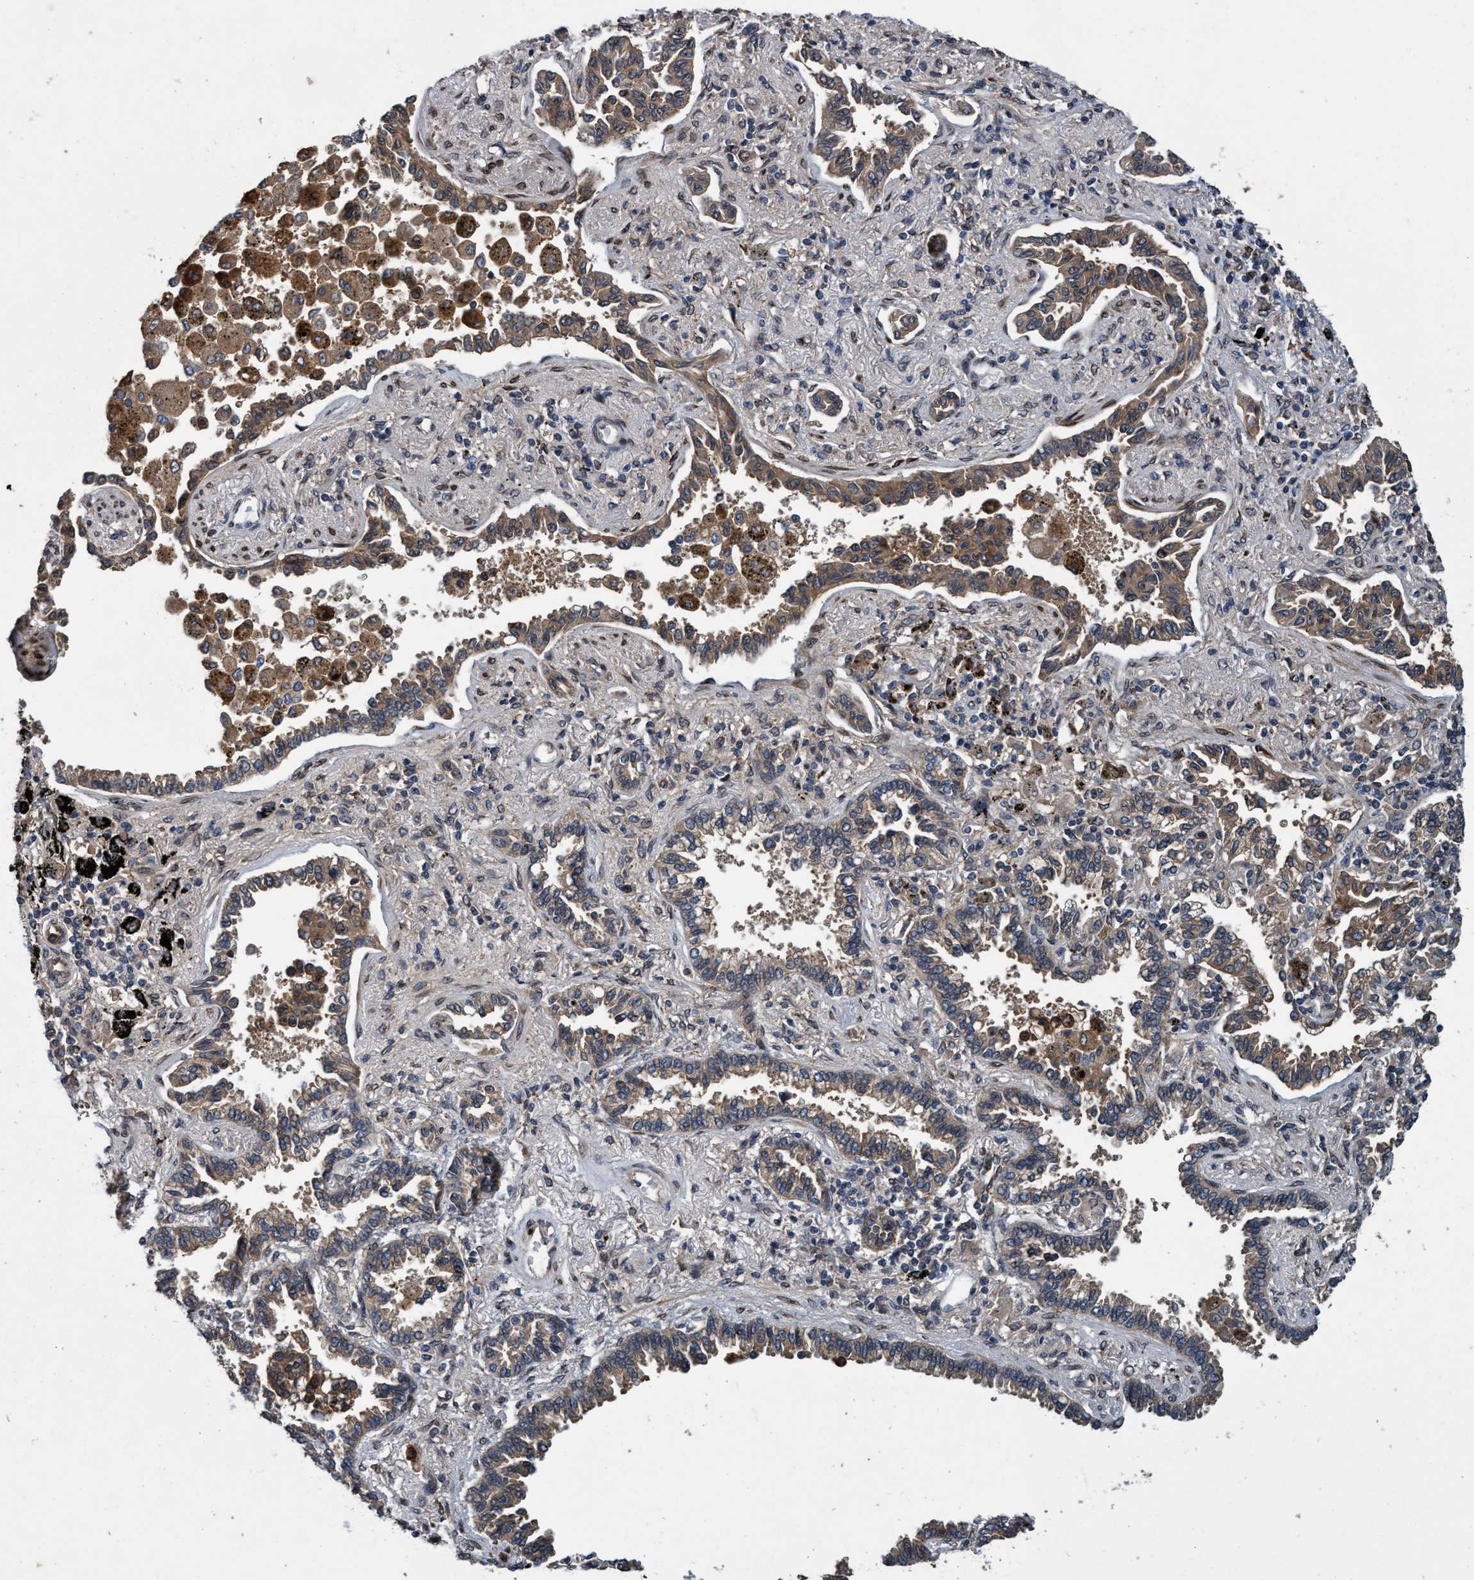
{"staining": {"intensity": "strong", "quantity": "25%-75%", "location": "cytoplasmic/membranous"}, "tissue": "lung cancer", "cell_type": "Tumor cells", "image_type": "cancer", "snomed": [{"axis": "morphology", "description": "Normal tissue, NOS"}, {"axis": "morphology", "description": "Adenocarcinoma, NOS"}, {"axis": "topography", "description": "Lung"}], "caption": "Immunohistochemical staining of human lung cancer (adenocarcinoma) demonstrates high levels of strong cytoplasmic/membranous protein expression in about 25%-75% of tumor cells. (Stains: DAB (3,3'-diaminobenzidine) in brown, nuclei in blue, Microscopy: brightfield microscopy at high magnification).", "gene": "MACC1", "patient": {"sex": "male", "age": 59}}